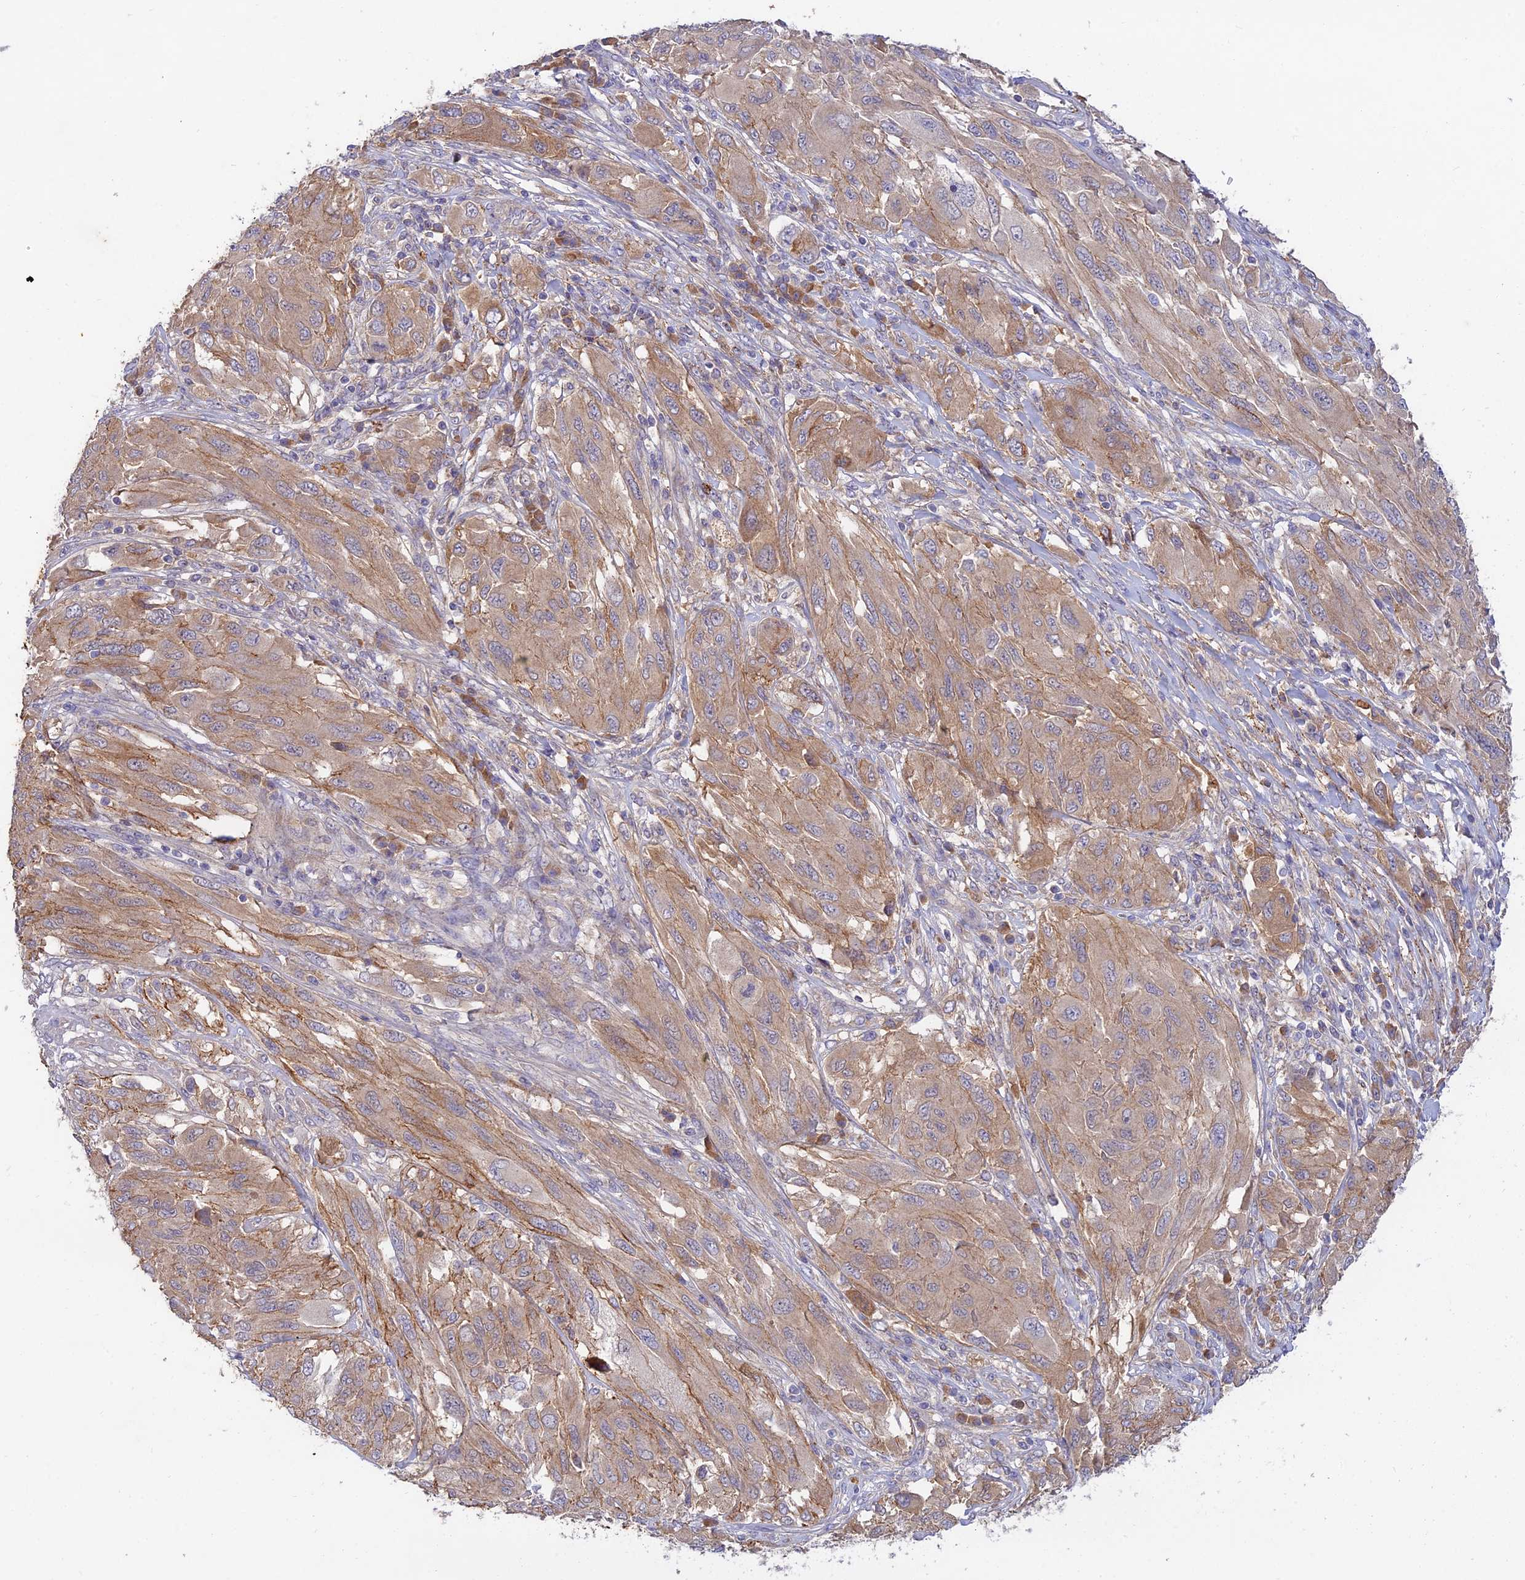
{"staining": {"intensity": "negative", "quantity": "none", "location": "none"}, "tissue": "melanoma", "cell_type": "Tumor cells", "image_type": "cancer", "snomed": [{"axis": "morphology", "description": "Malignant melanoma, NOS"}, {"axis": "topography", "description": "Skin"}], "caption": "Tumor cells are negative for protein expression in human melanoma.", "gene": "ACSM5", "patient": {"sex": "female", "age": 91}}